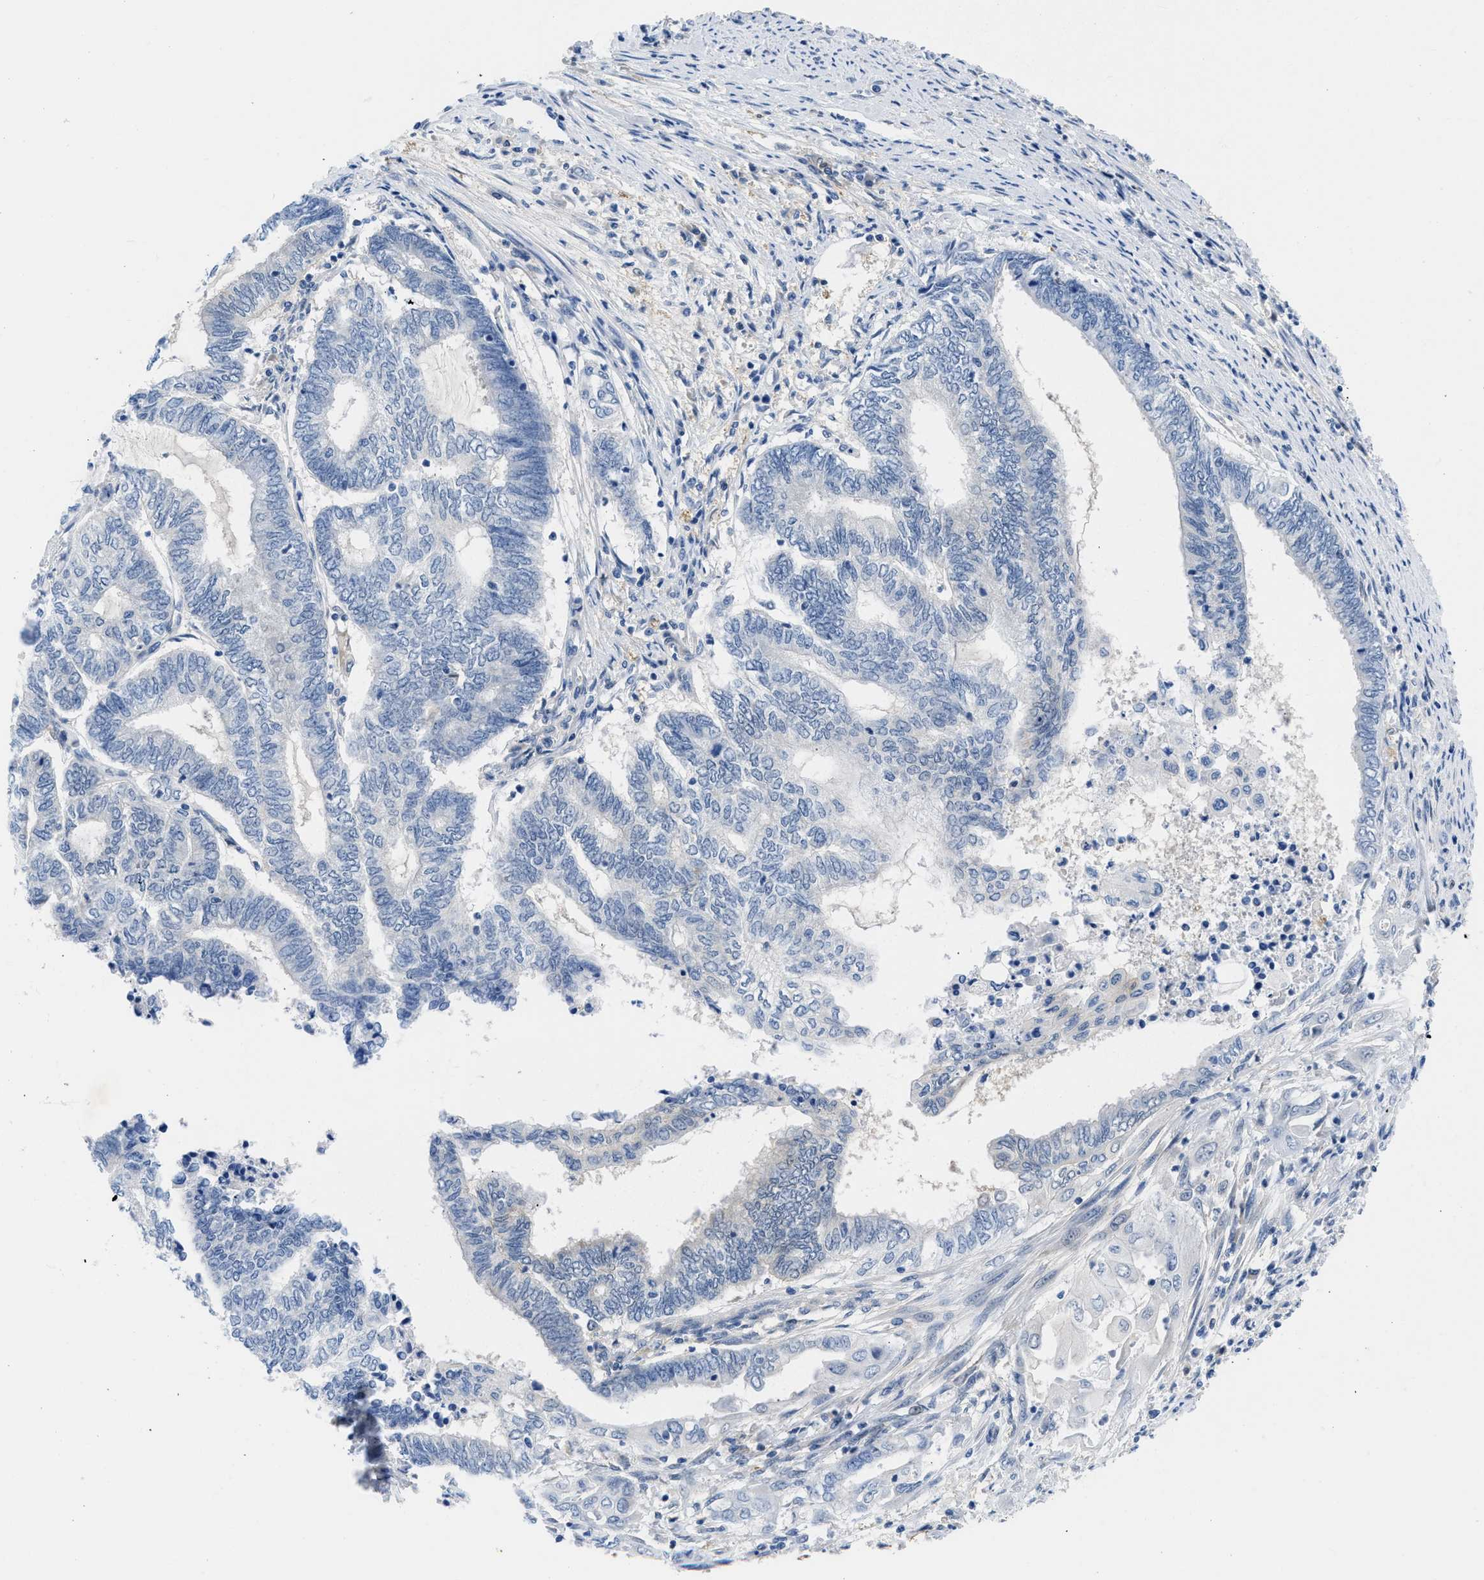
{"staining": {"intensity": "negative", "quantity": "none", "location": "none"}, "tissue": "endometrial cancer", "cell_type": "Tumor cells", "image_type": "cancer", "snomed": [{"axis": "morphology", "description": "Adenocarcinoma, NOS"}, {"axis": "topography", "description": "Uterus"}, {"axis": "topography", "description": "Endometrium"}], "caption": "An immunohistochemistry (IHC) photomicrograph of endometrial adenocarcinoma is shown. There is no staining in tumor cells of endometrial adenocarcinoma. (DAB (3,3'-diaminobenzidine) immunohistochemistry (IHC) with hematoxylin counter stain).", "gene": "CBR1", "patient": {"sex": "female", "age": 70}}